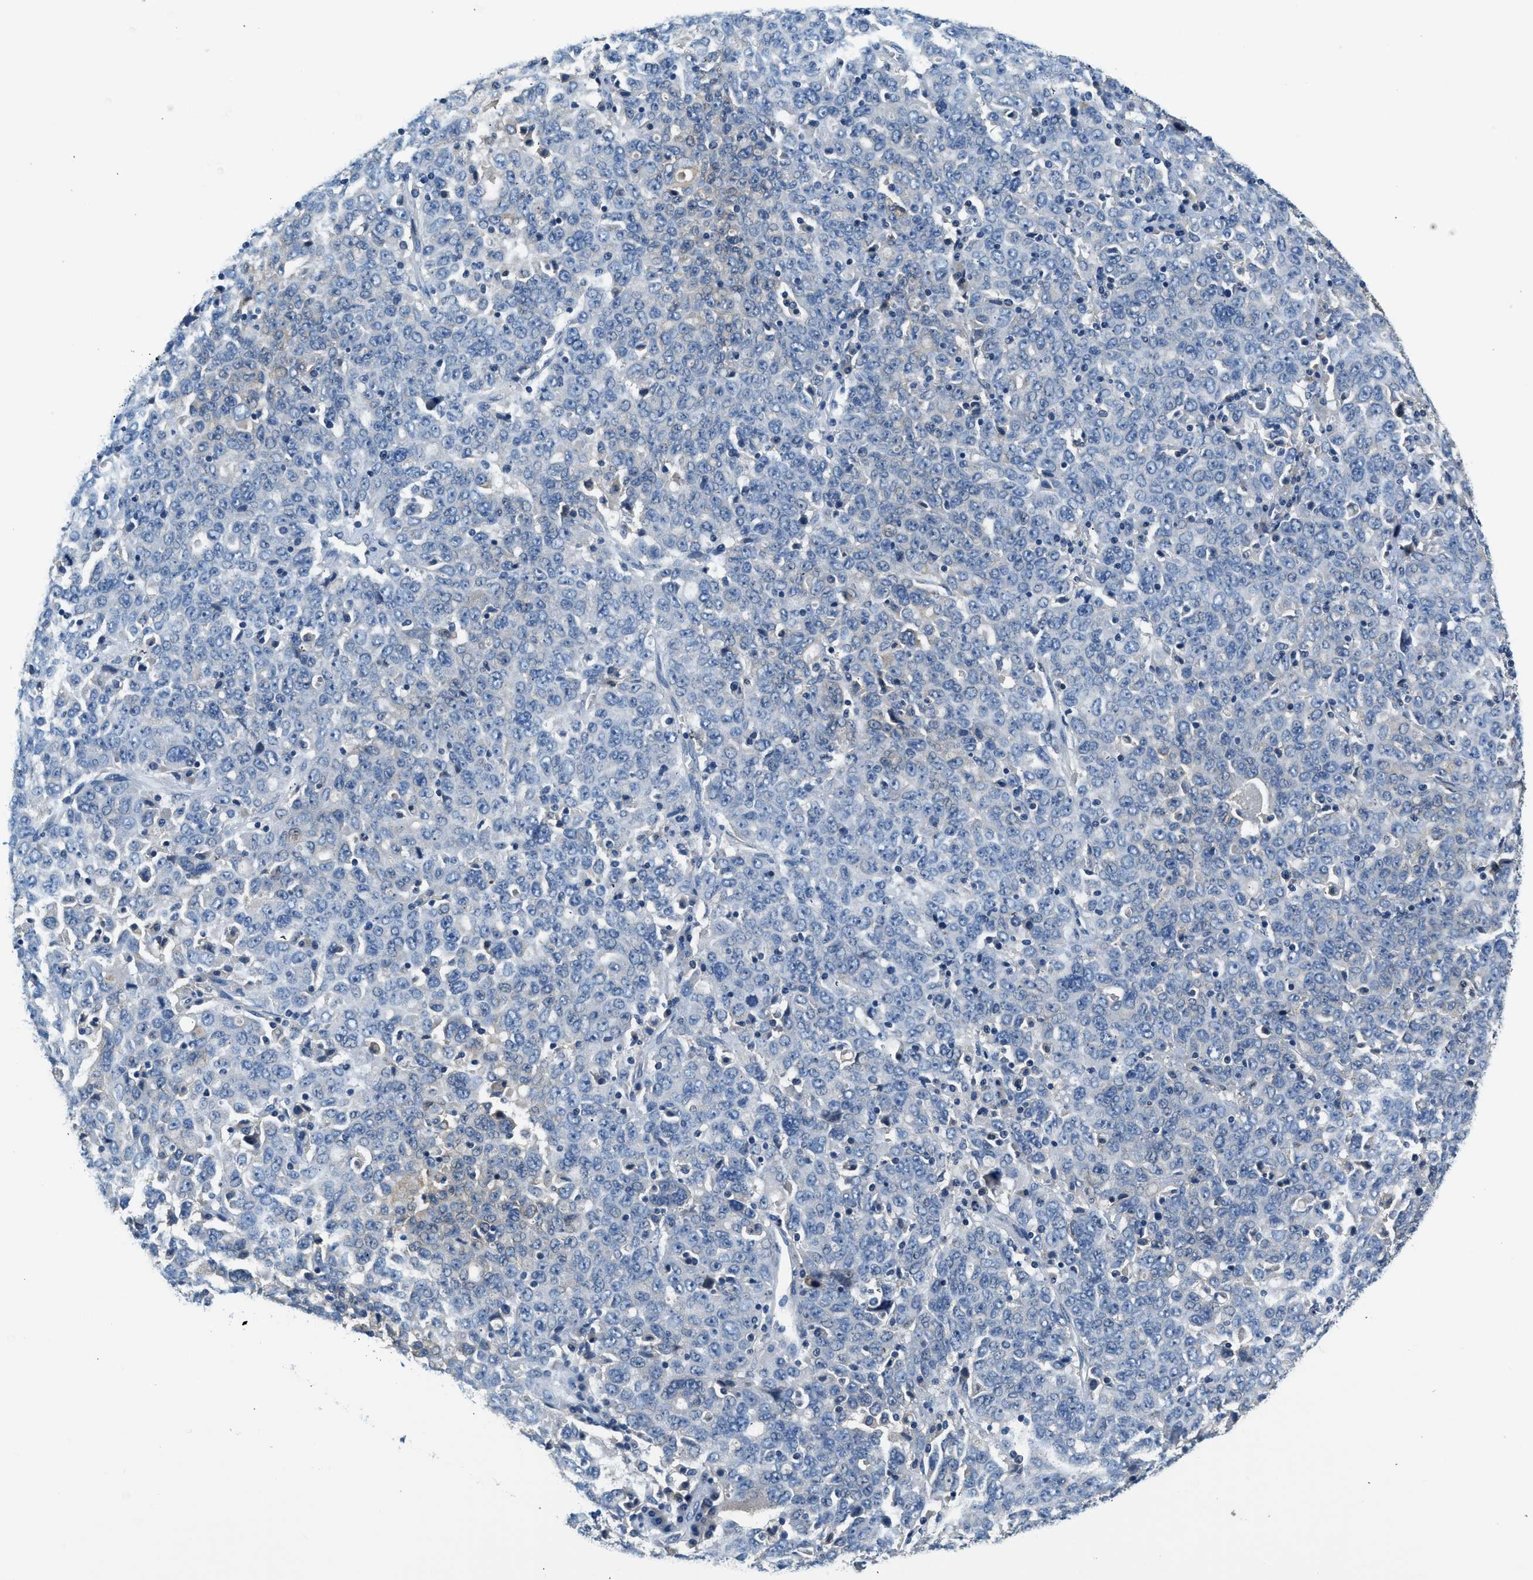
{"staining": {"intensity": "negative", "quantity": "none", "location": "none"}, "tissue": "ovarian cancer", "cell_type": "Tumor cells", "image_type": "cancer", "snomed": [{"axis": "morphology", "description": "Carcinoma, endometroid"}, {"axis": "topography", "description": "Ovary"}], "caption": "Ovarian cancer (endometroid carcinoma) was stained to show a protein in brown. There is no significant expression in tumor cells.", "gene": "SLC35E1", "patient": {"sex": "female", "age": 62}}